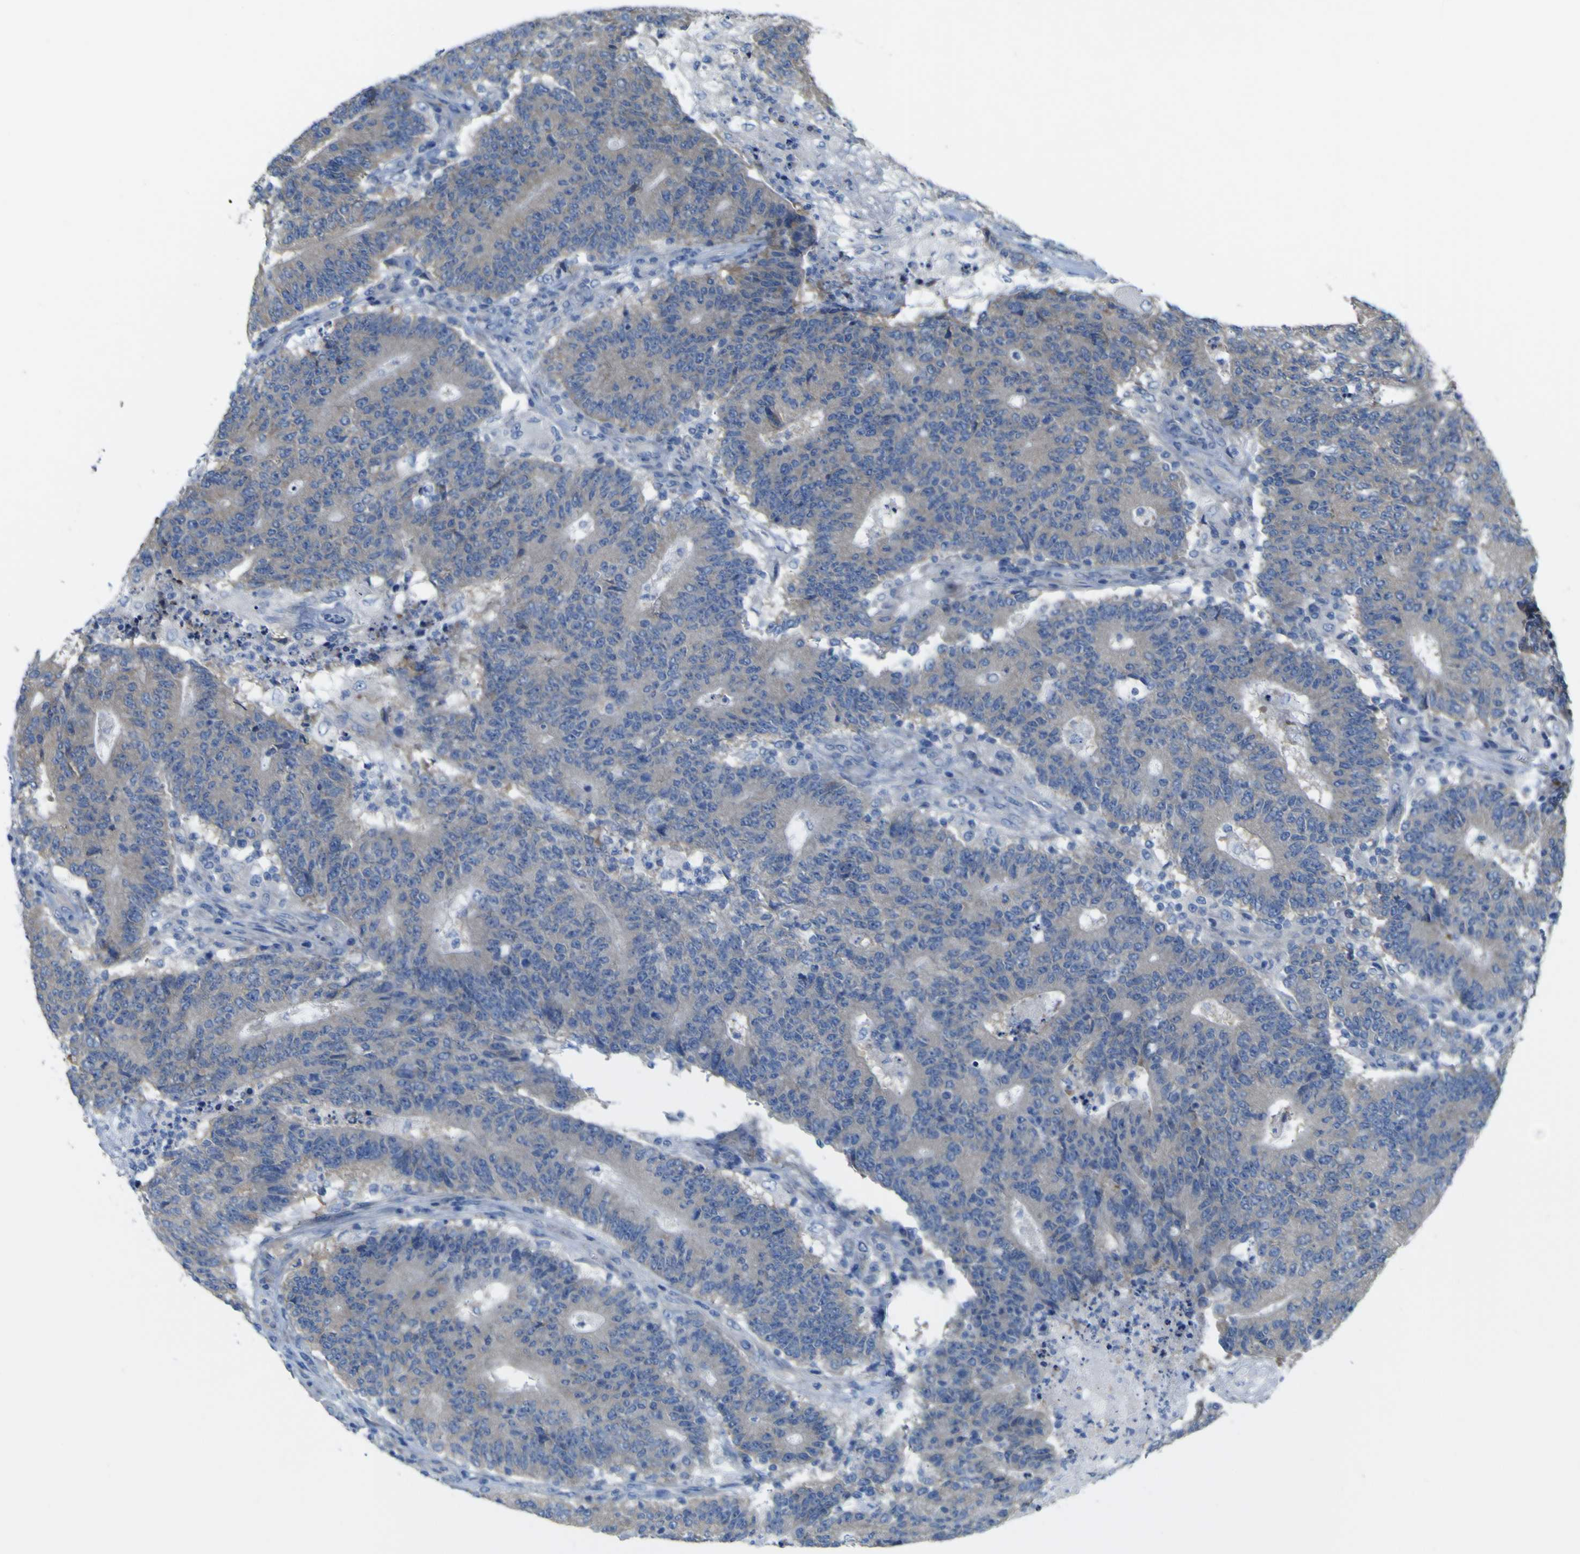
{"staining": {"intensity": "negative", "quantity": "none", "location": "none"}, "tissue": "colorectal cancer", "cell_type": "Tumor cells", "image_type": "cancer", "snomed": [{"axis": "morphology", "description": "Normal tissue, NOS"}, {"axis": "morphology", "description": "Adenocarcinoma, NOS"}, {"axis": "topography", "description": "Colon"}], "caption": "Tumor cells are negative for protein expression in human adenocarcinoma (colorectal). The staining is performed using DAB brown chromogen with nuclei counter-stained in using hematoxylin.", "gene": "MYEOV", "patient": {"sex": "female", "age": 75}}